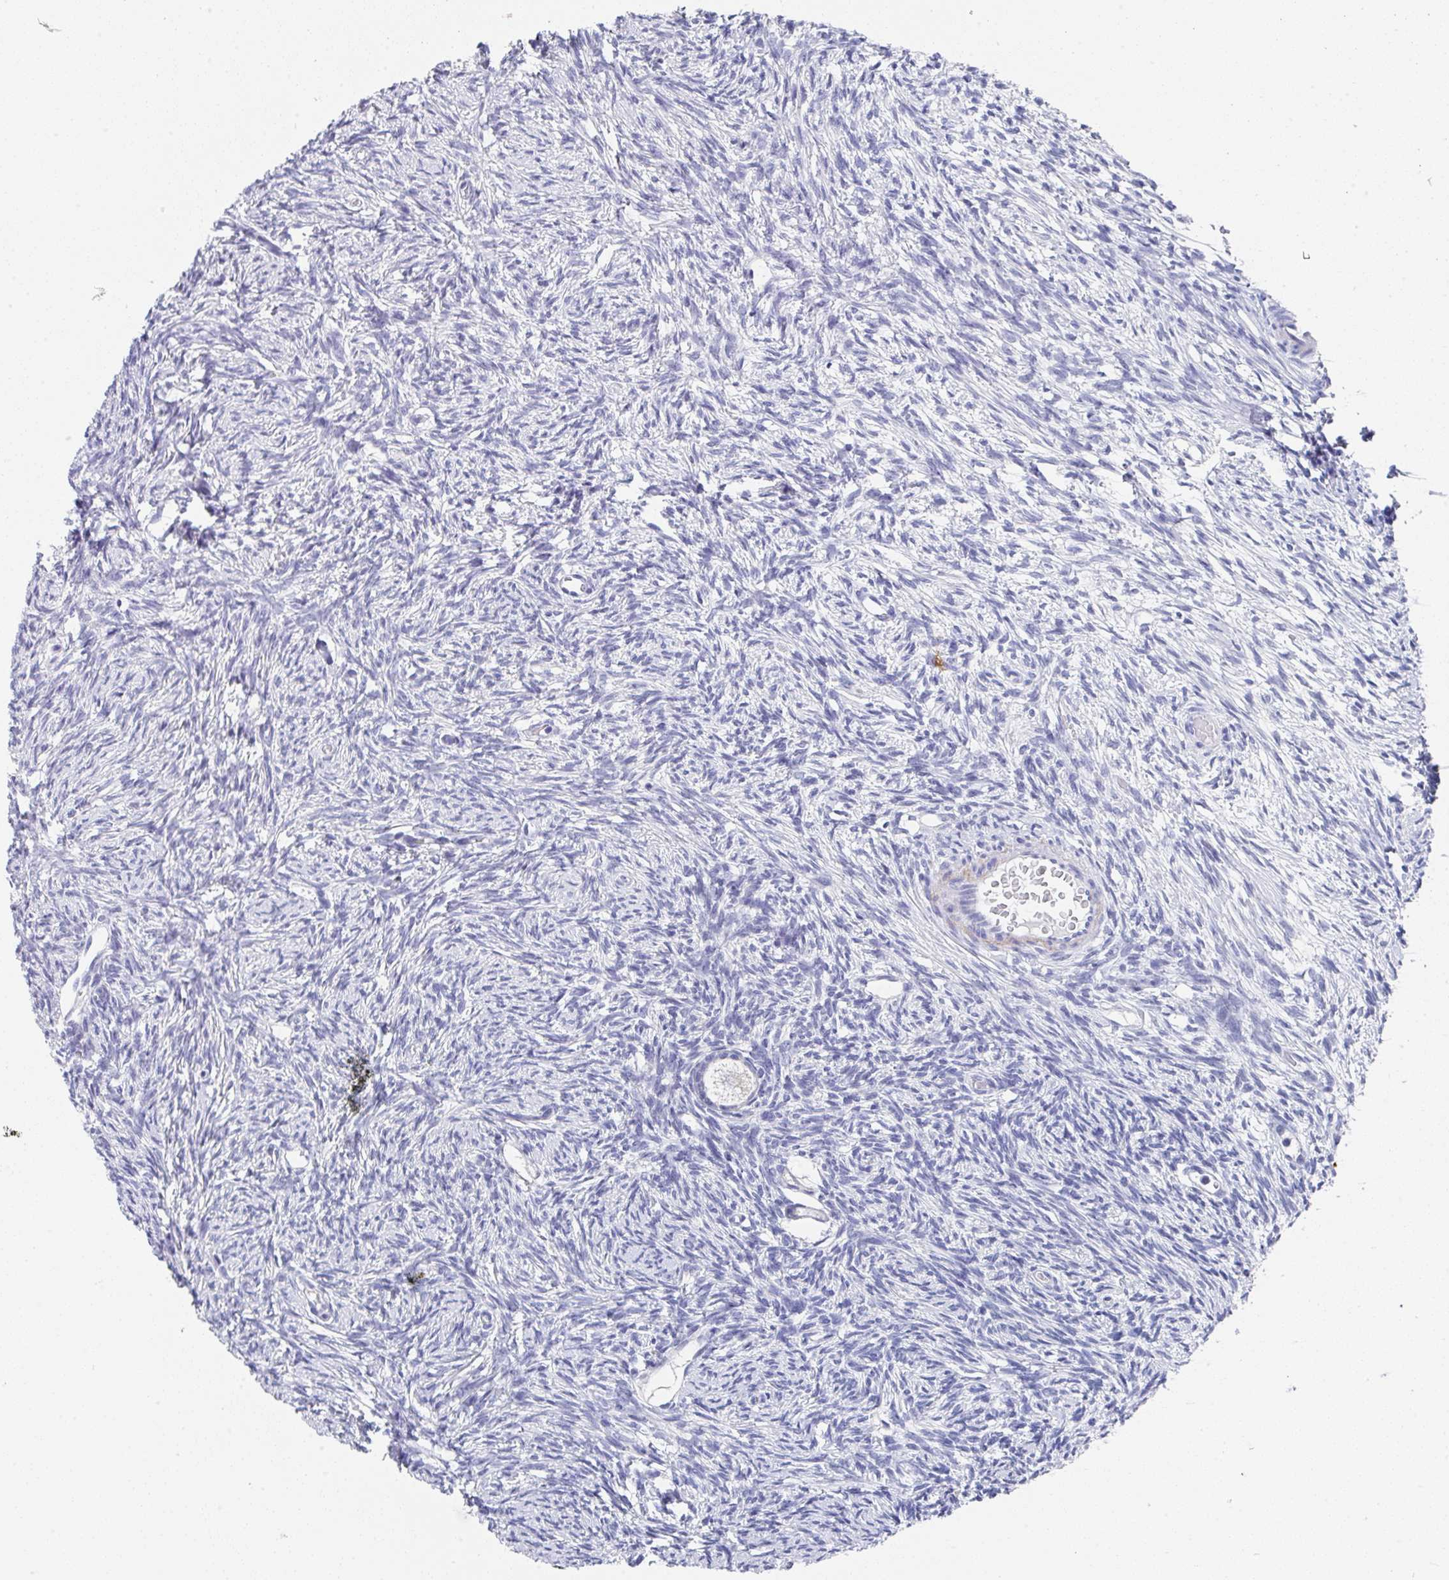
{"staining": {"intensity": "negative", "quantity": "none", "location": "none"}, "tissue": "ovary", "cell_type": "Follicle cells", "image_type": "normal", "snomed": [{"axis": "morphology", "description": "Normal tissue, NOS"}, {"axis": "topography", "description": "Ovary"}], "caption": "The immunohistochemistry image has no significant staining in follicle cells of ovary.", "gene": "TNFRSF8", "patient": {"sex": "female", "age": 33}}